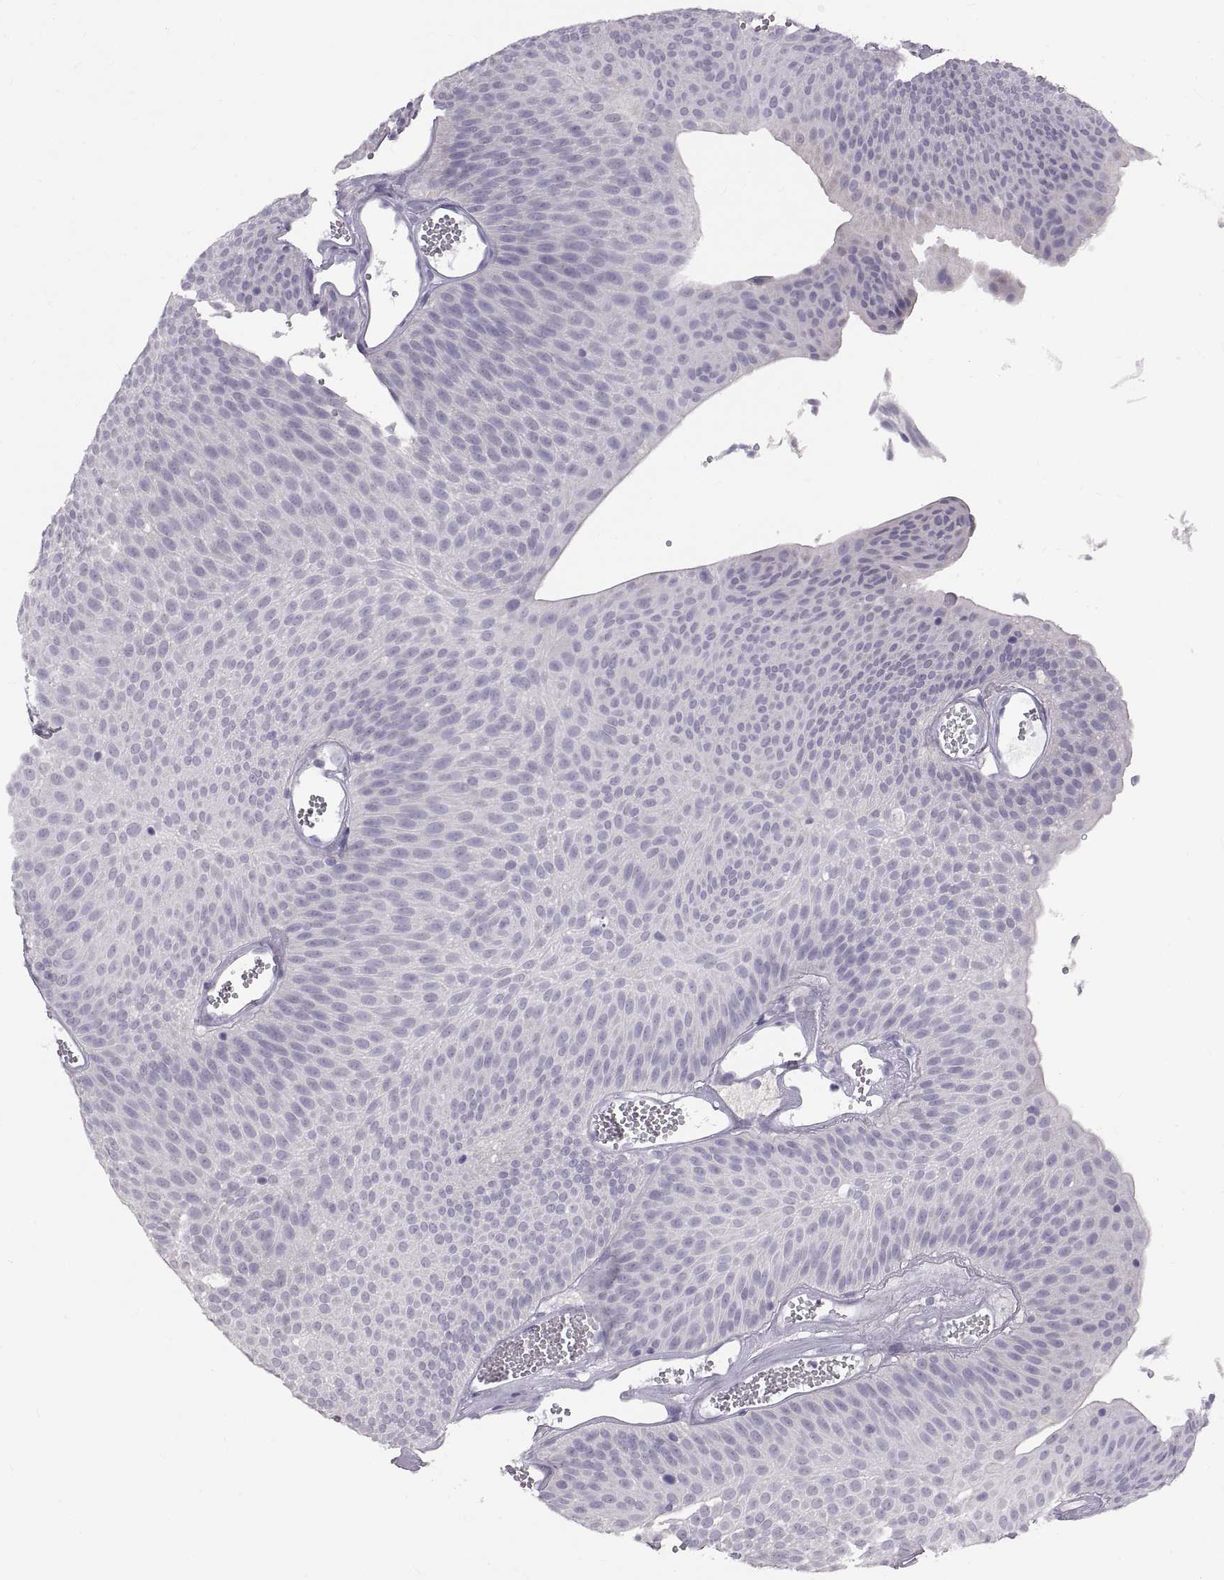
{"staining": {"intensity": "negative", "quantity": "none", "location": "none"}, "tissue": "urothelial cancer", "cell_type": "Tumor cells", "image_type": "cancer", "snomed": [{"axis": "morphology", "description": "Urothelial carcinoma, Low grade"}, {"axis": "topography", "description": "Urinary bladder"}], "caption": "Immunohistochemistry of human low-grade urothelial carcinoma displays no expression in tumor cells. (DAB IHC, high magnification).", "gene": "WBP2NL", "patient": {"sex": "male", "age": 52}}